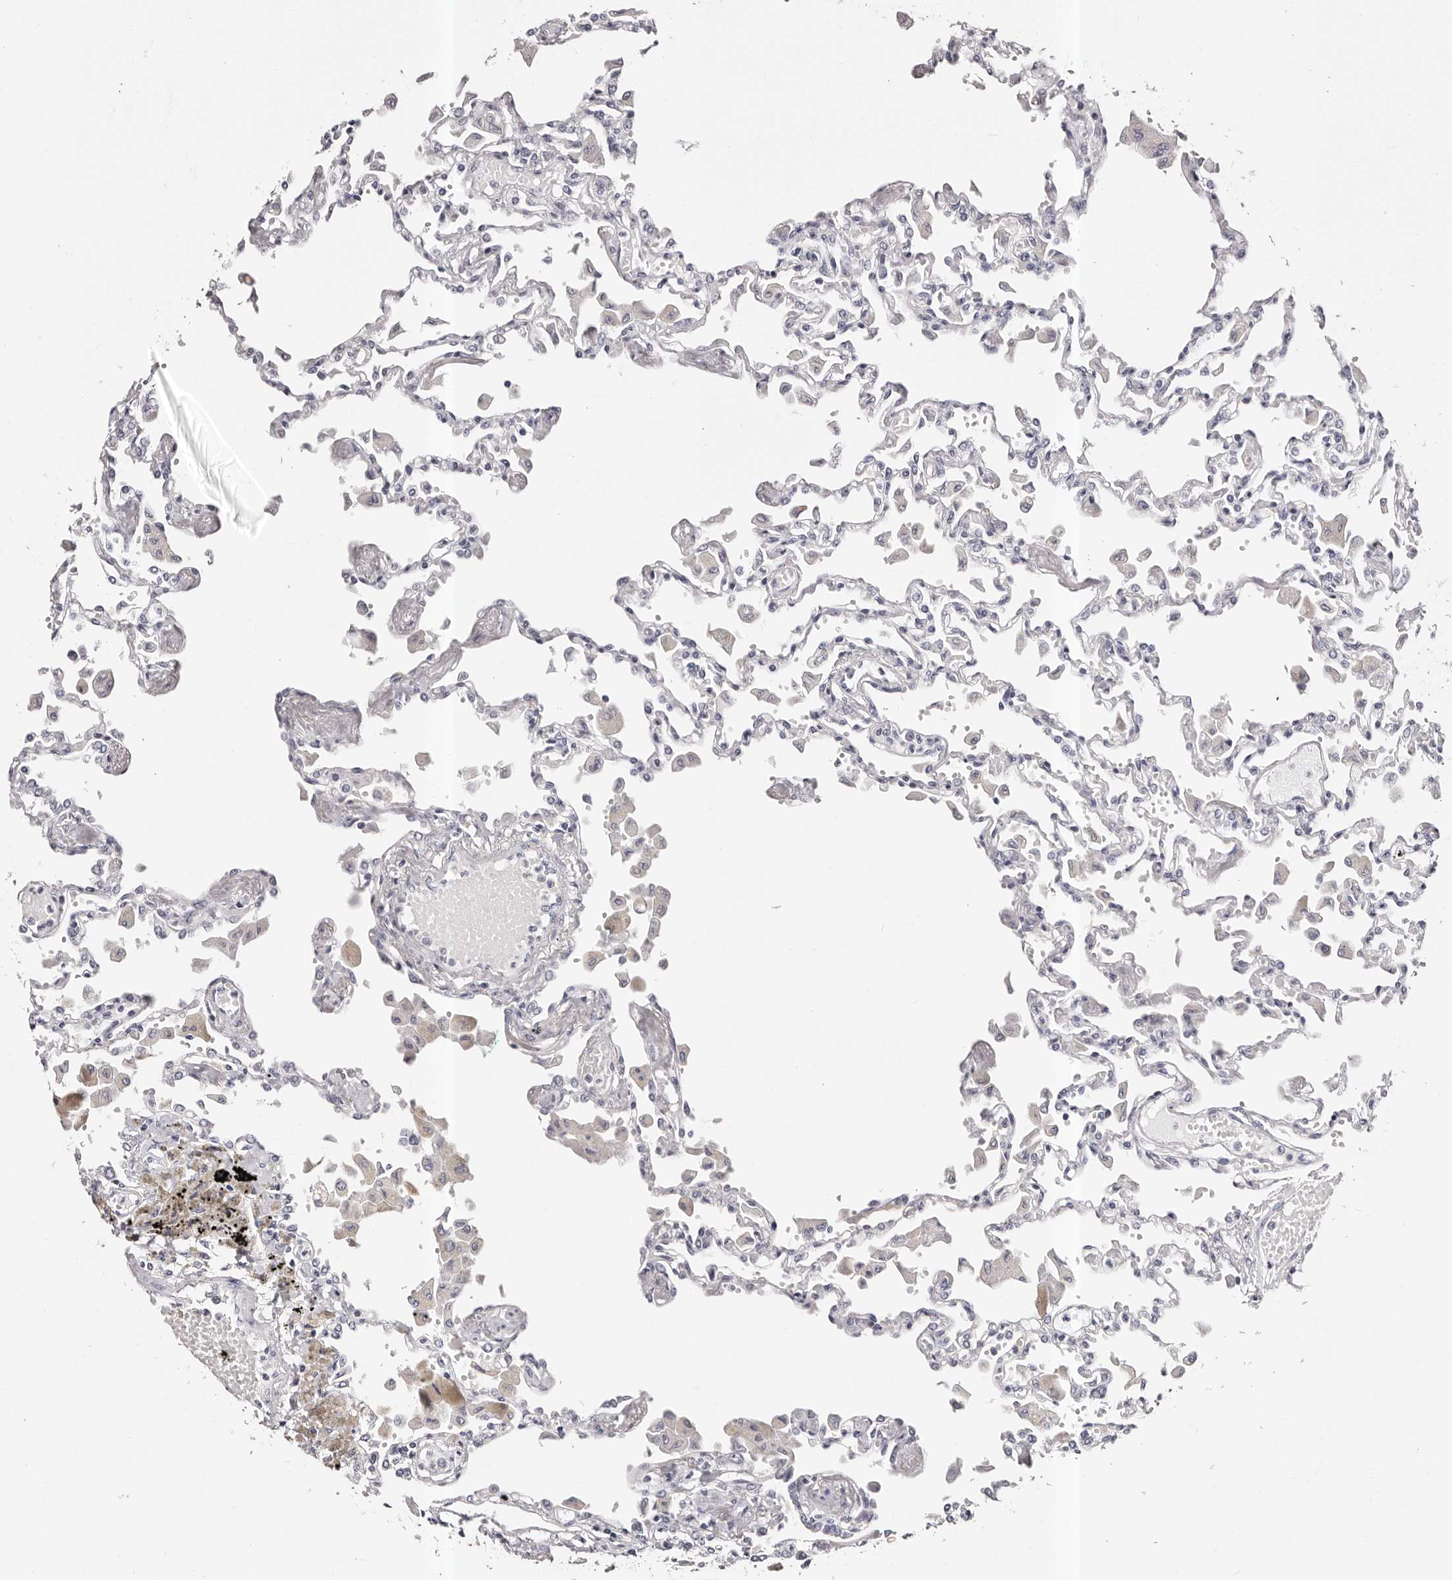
{"staining": {"intensity": "negative", "quantity": "none", "location": "none"}, "tissue": "lung", "cell_type": "Alveolar cells", "image_type": "normal", "snomed": [{"axis": "morphology", "description": "Normal tissue, NOS"}, {"axis": "topography", "description": "Bronchus"}, {"axis": "topography", "description": "Lung"}], "caption": "This is an immunohistochemistry (IHC) photomicrograph of unremarkable human lung. There is no staining in alveolar cells.", "gene": "ROM1", "patient": {"sex": "female", "age": 49}}